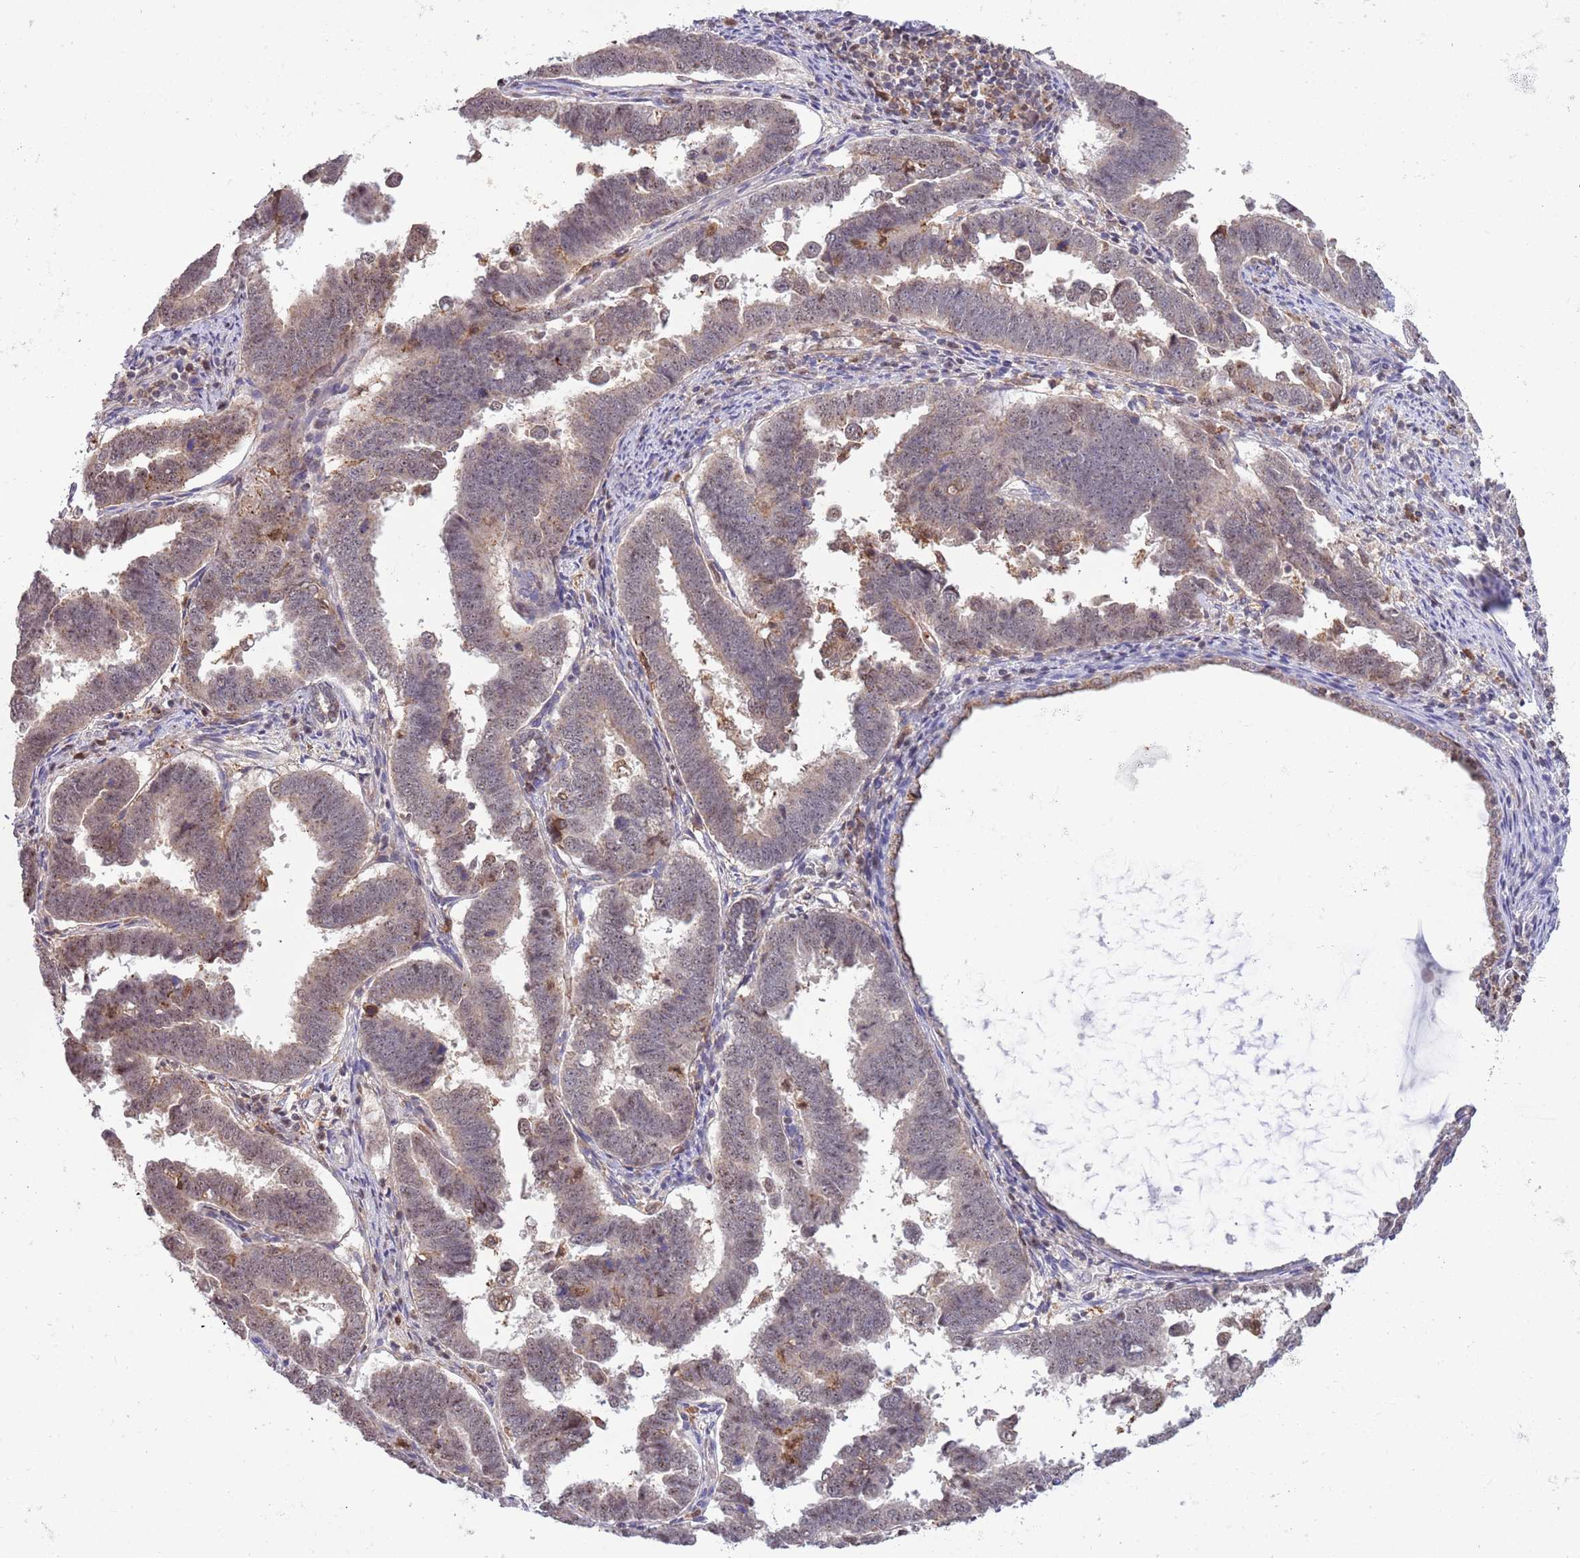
{"staining": {"intensity": "weak", "quantity": "25%-75%", "location": "cytoplasmic/membranous"}, "tissue": "endometrial cancer", "cell_type": "Tumor cells", "image_type": "cancer", "snomed": [{"axis": "morphology", "description": "Adenocarcinoma, NOS"}, {"axis": "topography", "description": "Endometrium"}], "caption": "Protein staining of endometrial cancer (adenocarcinoma) tissue exhibits weak cytoplasmic/membranous positivity in approximately 25%-75% of tumor cells.", "gene": "CCNJL", "patient": {"sex": "female", "age": 75}}